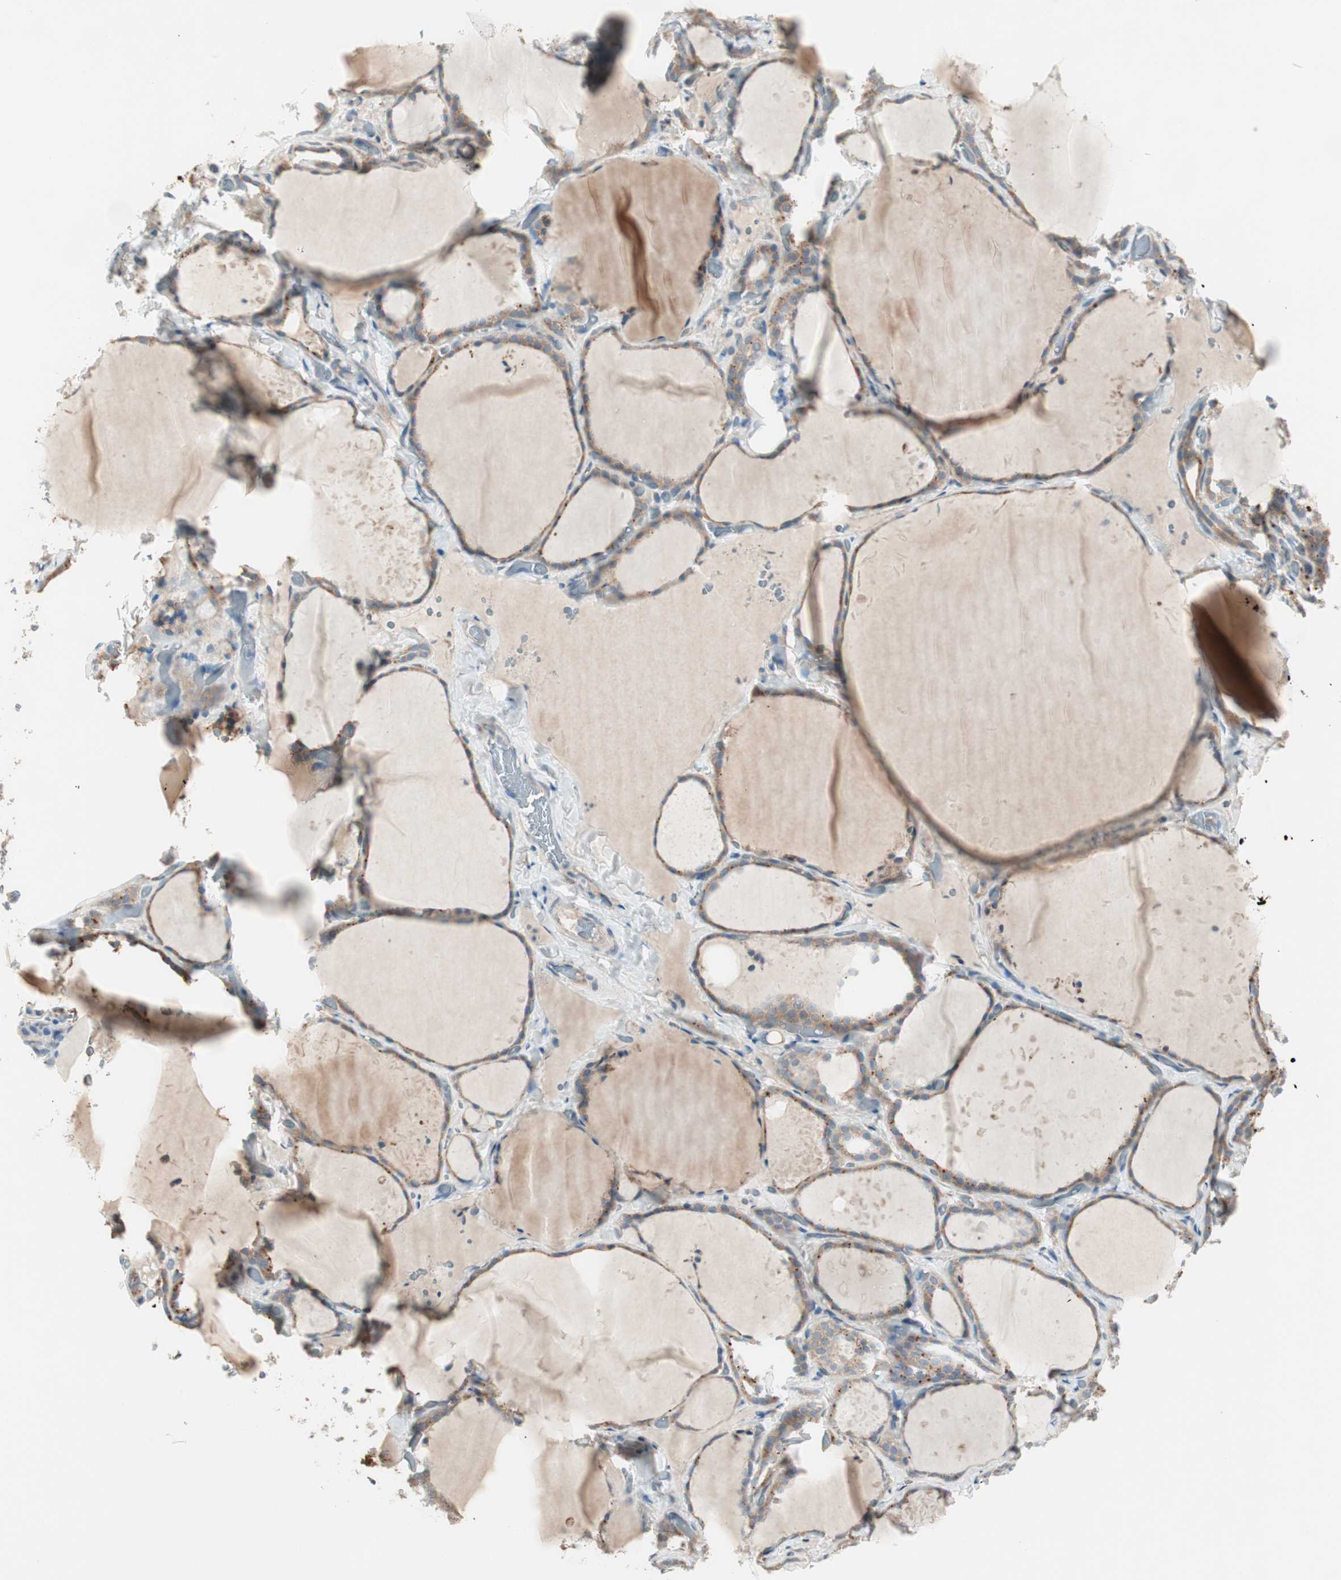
{"staining": {"intensity": "strong", "quantity": "25%-75%", "location": "cytoplasmic/membranous"}, "tissue": "thyroid gland", "cell_type": "Glandular cells", "image_type": "normal", "snomed": [{"axis": "morphology", "description": "Normal tissue, NOS"}, {"axis": "topography", "description": "Thyroid gland"}], "caption": "Thyroid gland stained with a brown dye displays strong cytoplasmic/membranous positive expression in about 25%-75% of glandular cells.", "gene": "RPL23", "patient": {"sex": "female", "age": 22}}